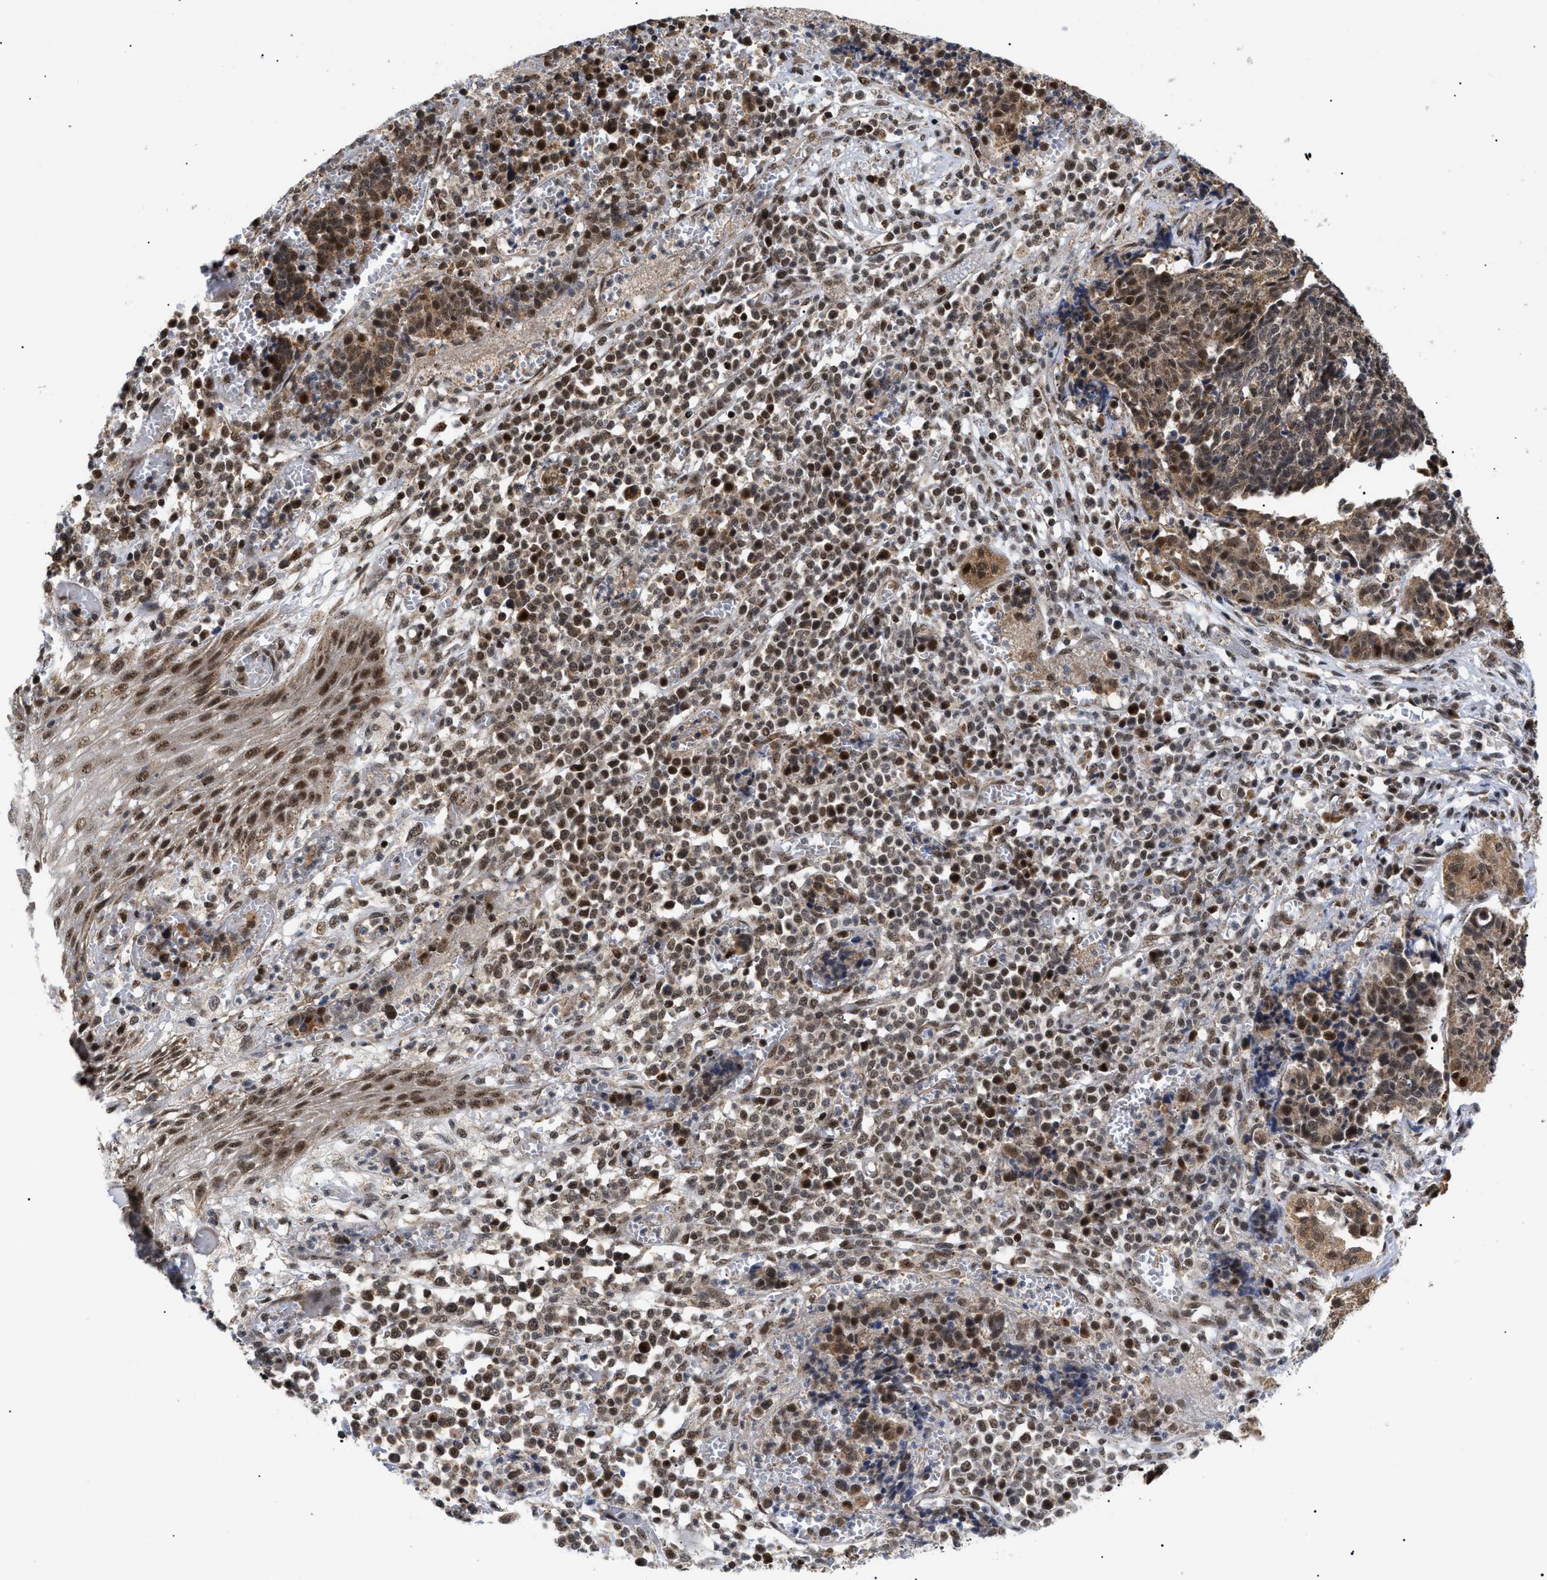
{"staining": {"intensity": "moderate", "quantity": ">75%", "location": "cytoplasmic/membranous,nuclear"}, "tissue": "cervical cancer", "cell_type": "Tumor cells", "image_type": "cancer", "snomed": [{"axis": "morphology", "description": "Squamous cell carcinoma, NOS"}, {"axis": "topography", "description": "Cervix"}], "caption": "DAB immunohistochemical staining of cervical squamous cell carcinoma demonstrates moderate cytoplasmic/membranous and nuclear protein positivity in about >75% of tumor cells. (Stains: DAB in brown, nuclei in blue, Microscopy: brightfield microscopy at high magnification).", "gene": "ZBTB11", "patient": {"sex": "female", "age": 35}}